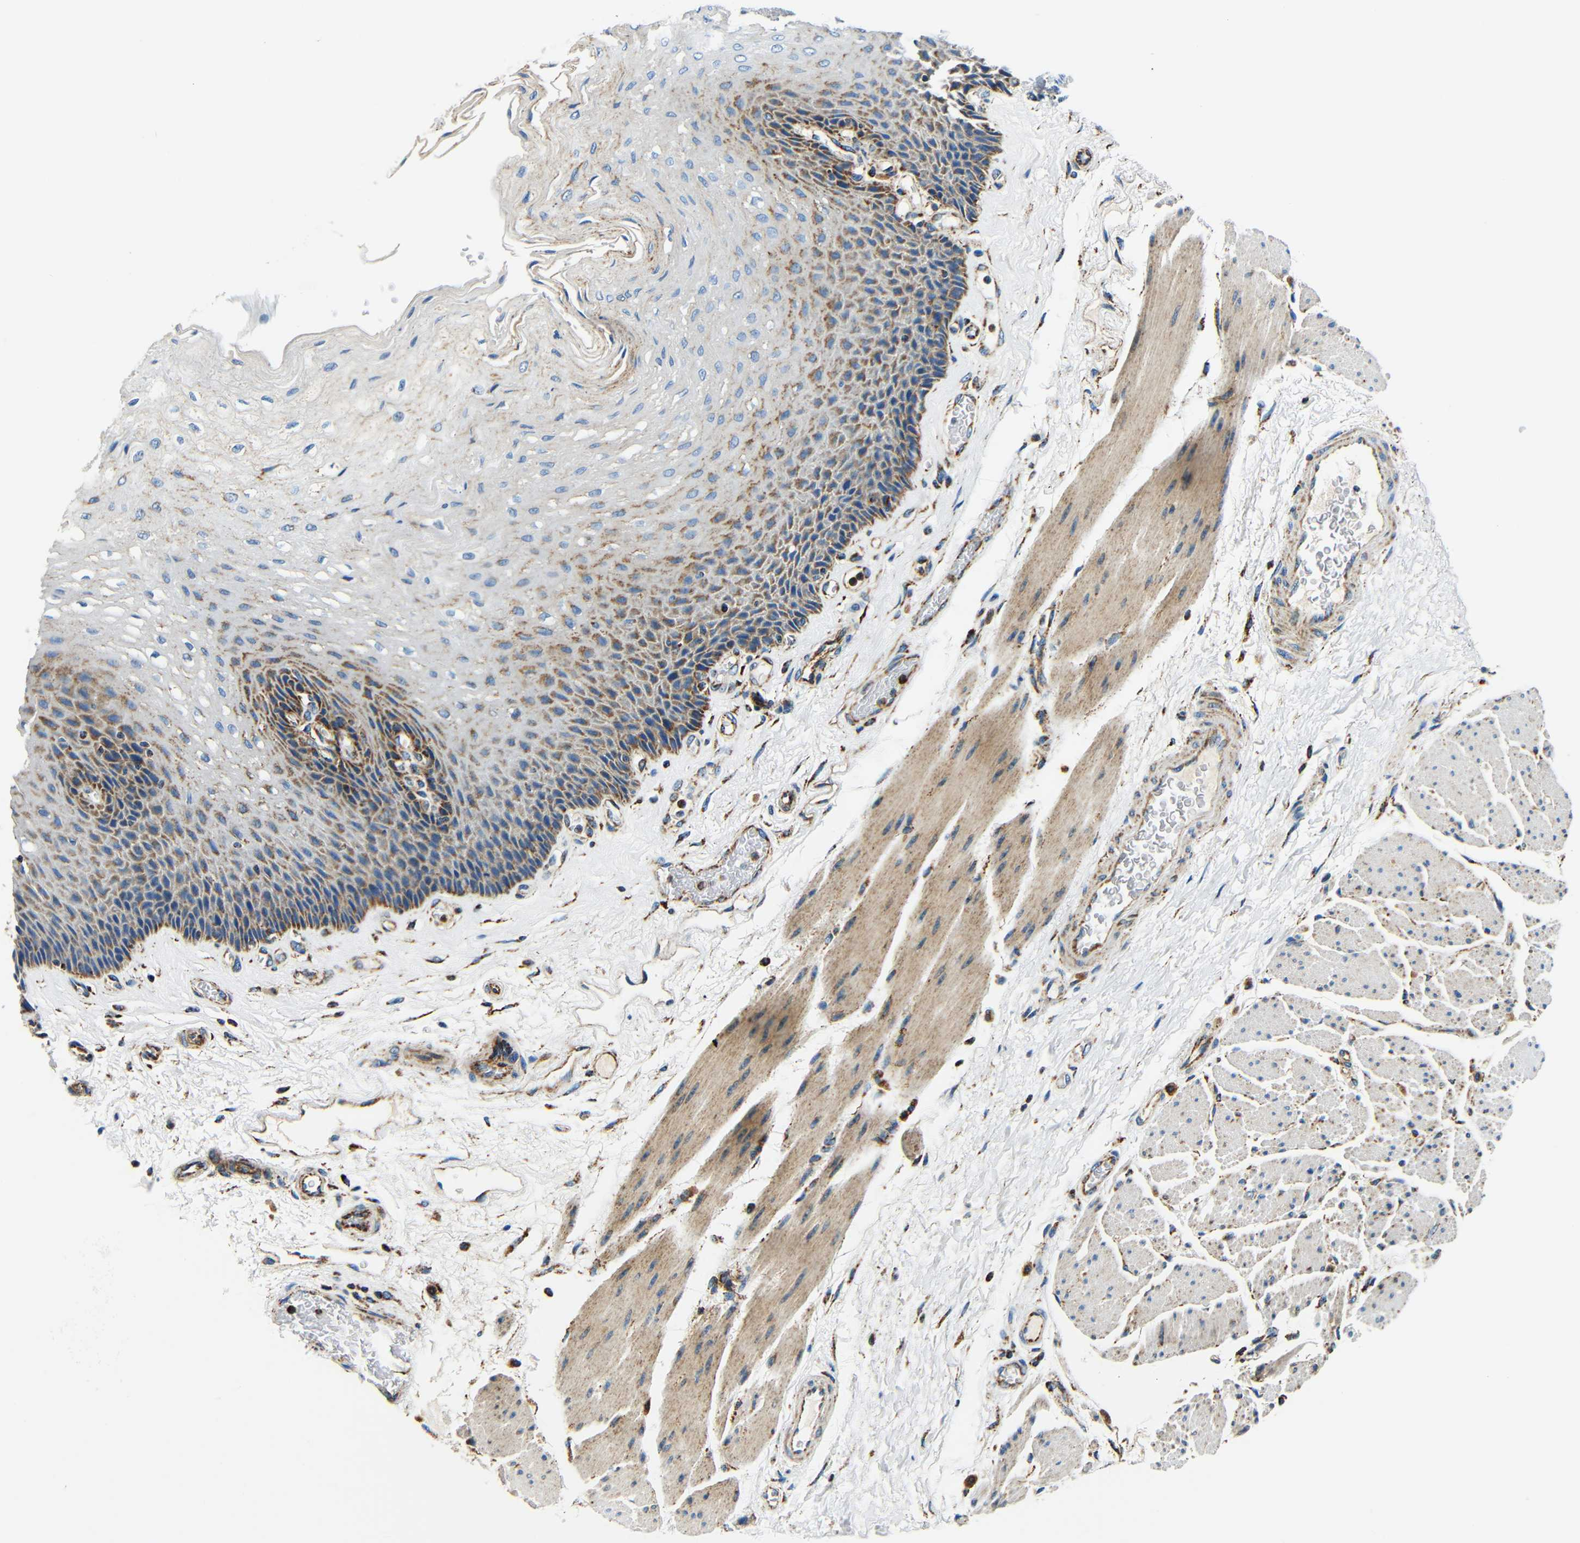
{"staining": {"intensity": "moderate", "quantity": "25%-75%", "location": "cytoplasmic/membranous"}, "tissue": "esophagus", "cell_type": "Squamous epithelial cells", "image_type": "normal", "snomed": [{"axis": "morphology", "description": "Normal tissue, NOS"}, {"axis": "topography", "description": "Esophagus"}], "caption": "Brown immunohistochemical staining in normal human esophagus shows moderate cytoplasmic/membranous expression in approximately 25%-75% of squamous epithelial cells.", "gene": "GALNT18", "patient": {"sex": "female", "age": 72}}